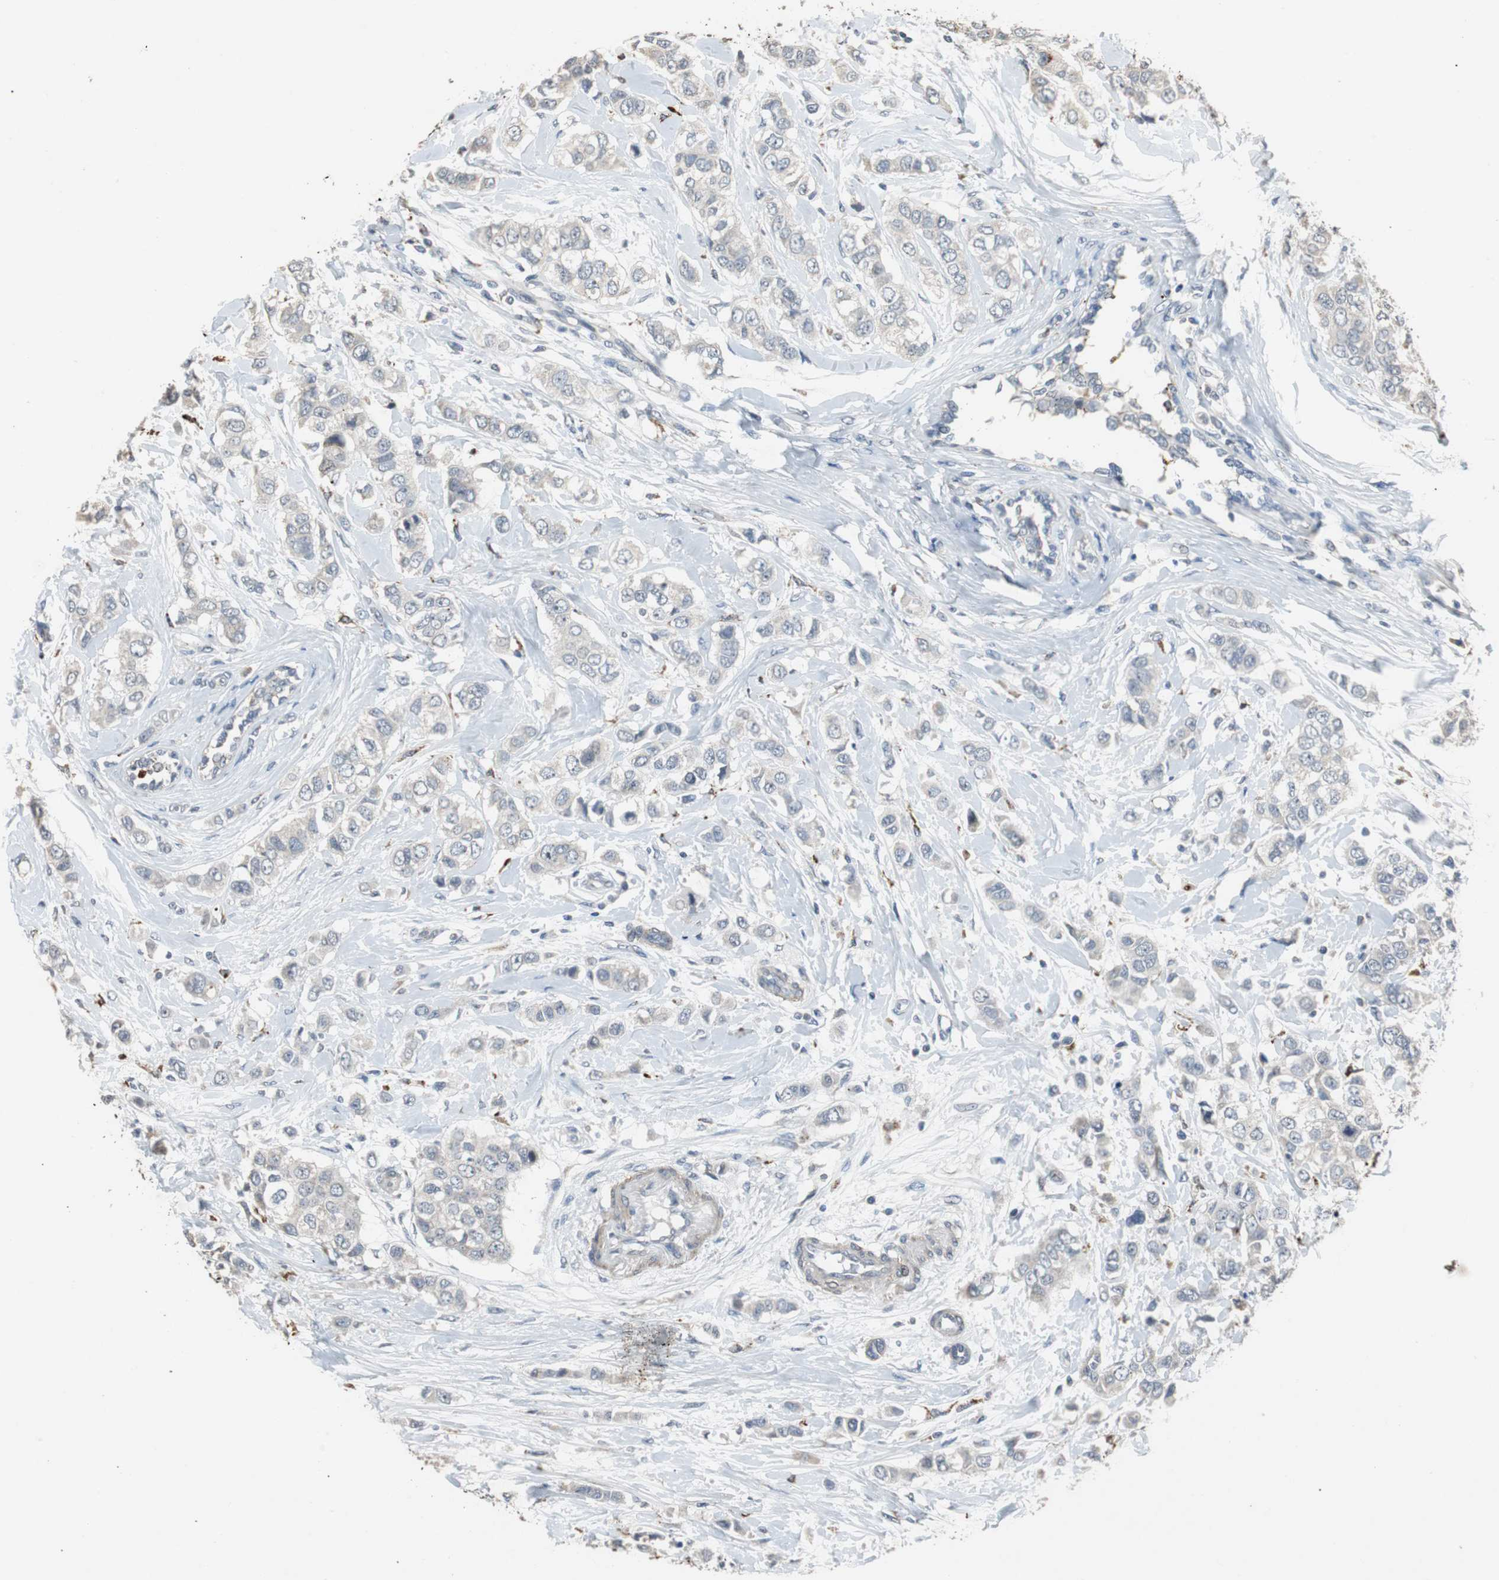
{"staining": {"intensity": "negative", "quantity": "none", "location": "none"}, "tissue": "breast cancer", "cell_type": "Tumor cells", "image_type": "cancer", "snomed": [{"axis": "morphology", "description": "Duct carcinoma"}, {"axis": "topography", "description": "Breast"}], "caption": "Immunohistochemistry (IHC) of human breast cancer reveals no positivity in tumor cells.", "gene": "PCYT1B", "patient": {"sex": "female", "age": 50}}